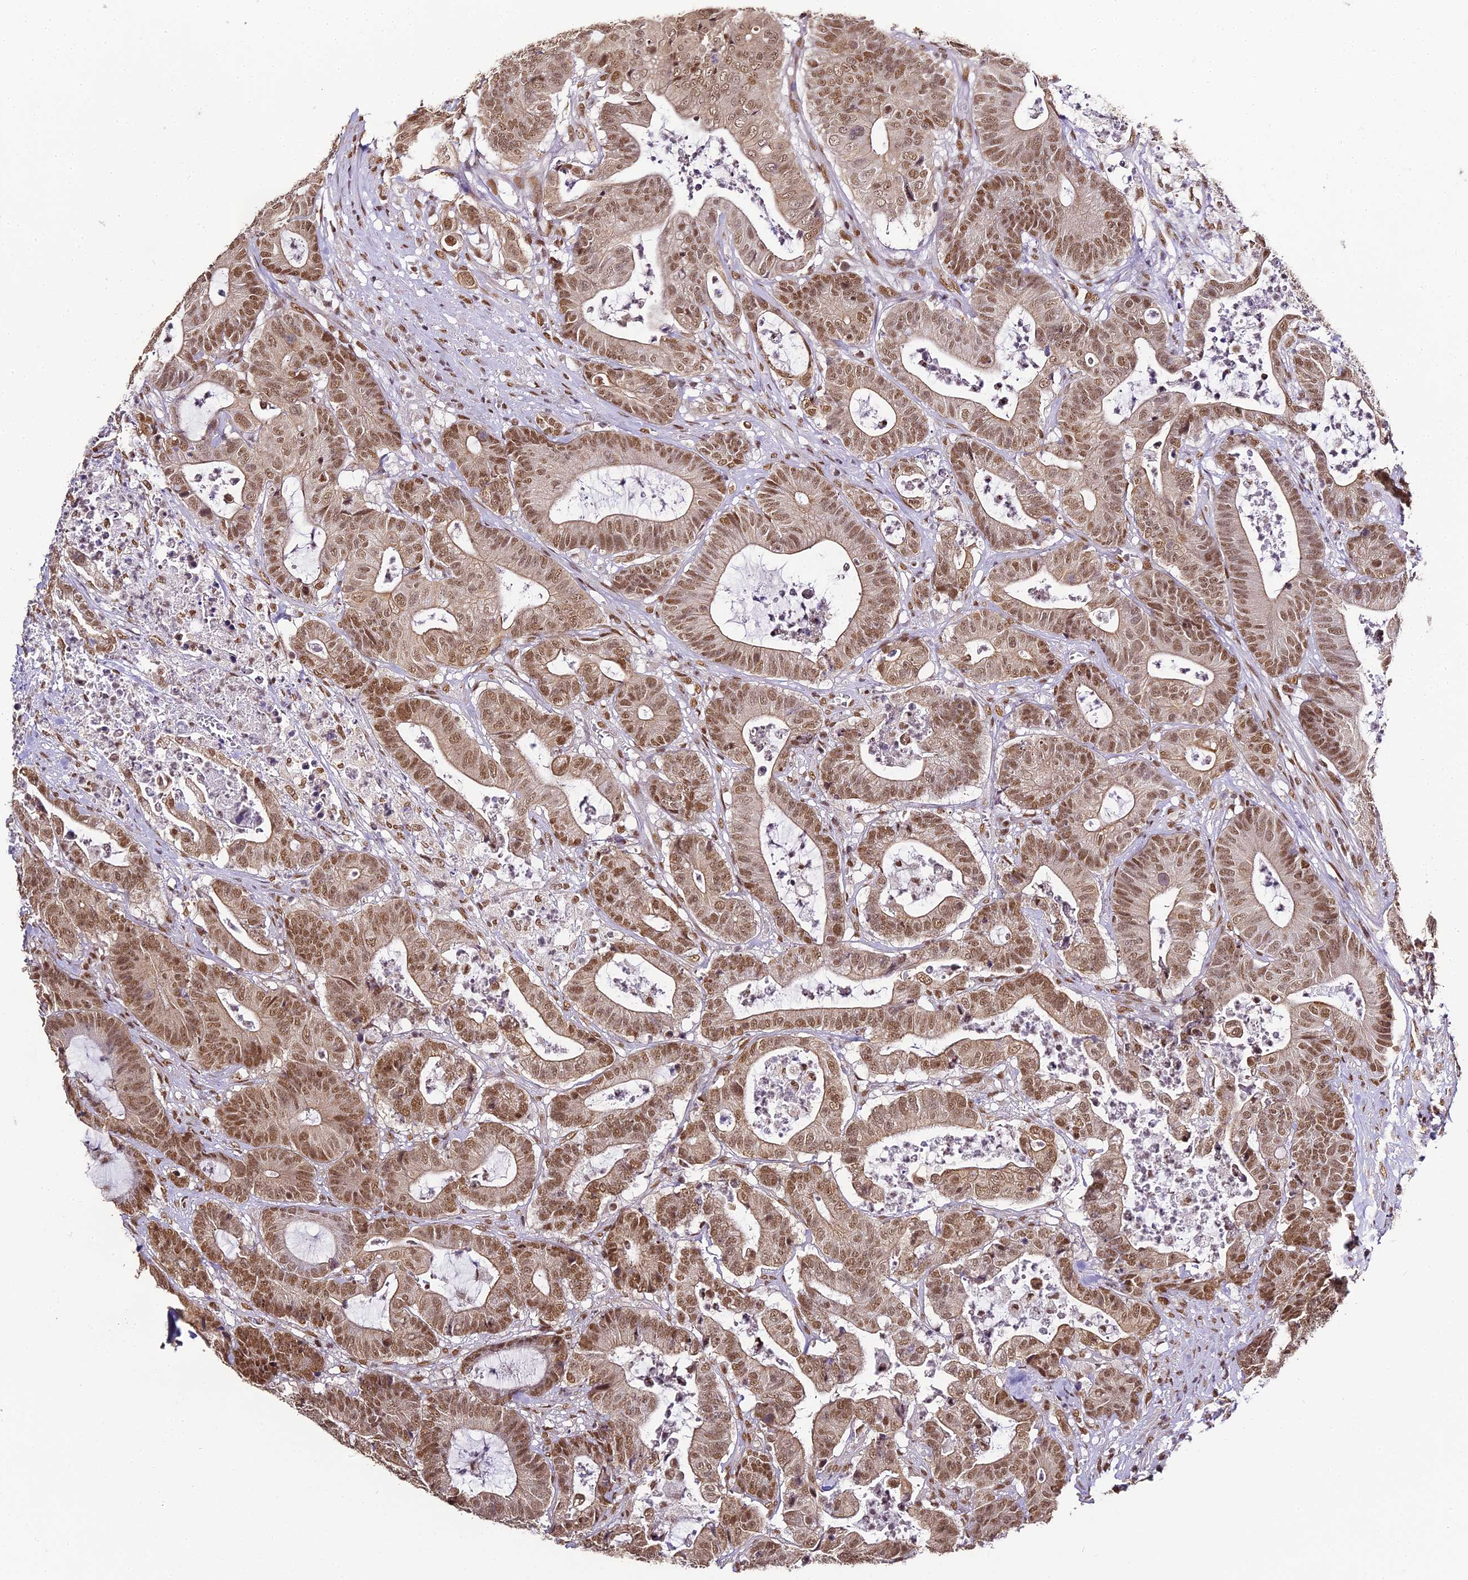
{"staining": {"intensity": "moderate", "quantity": ">75%", "location": "nuclear"}, "tissue": "colorectal cancer", "cell_type": "Tumor cells", "image_type": "cancer", "snomed": [{"axis": "morphology", "description": "Adenocarcinoma, NOS"}, {"axis": "topography", "description": "Colon"}], "caption": "DAB immunohistochemical staining of colorectal cancer reveals moderate nuclear protein positivity in about >75% of tumor cells.", "gene": "HNRNPA1", "patient": {"sex": "female", "age": 84}}